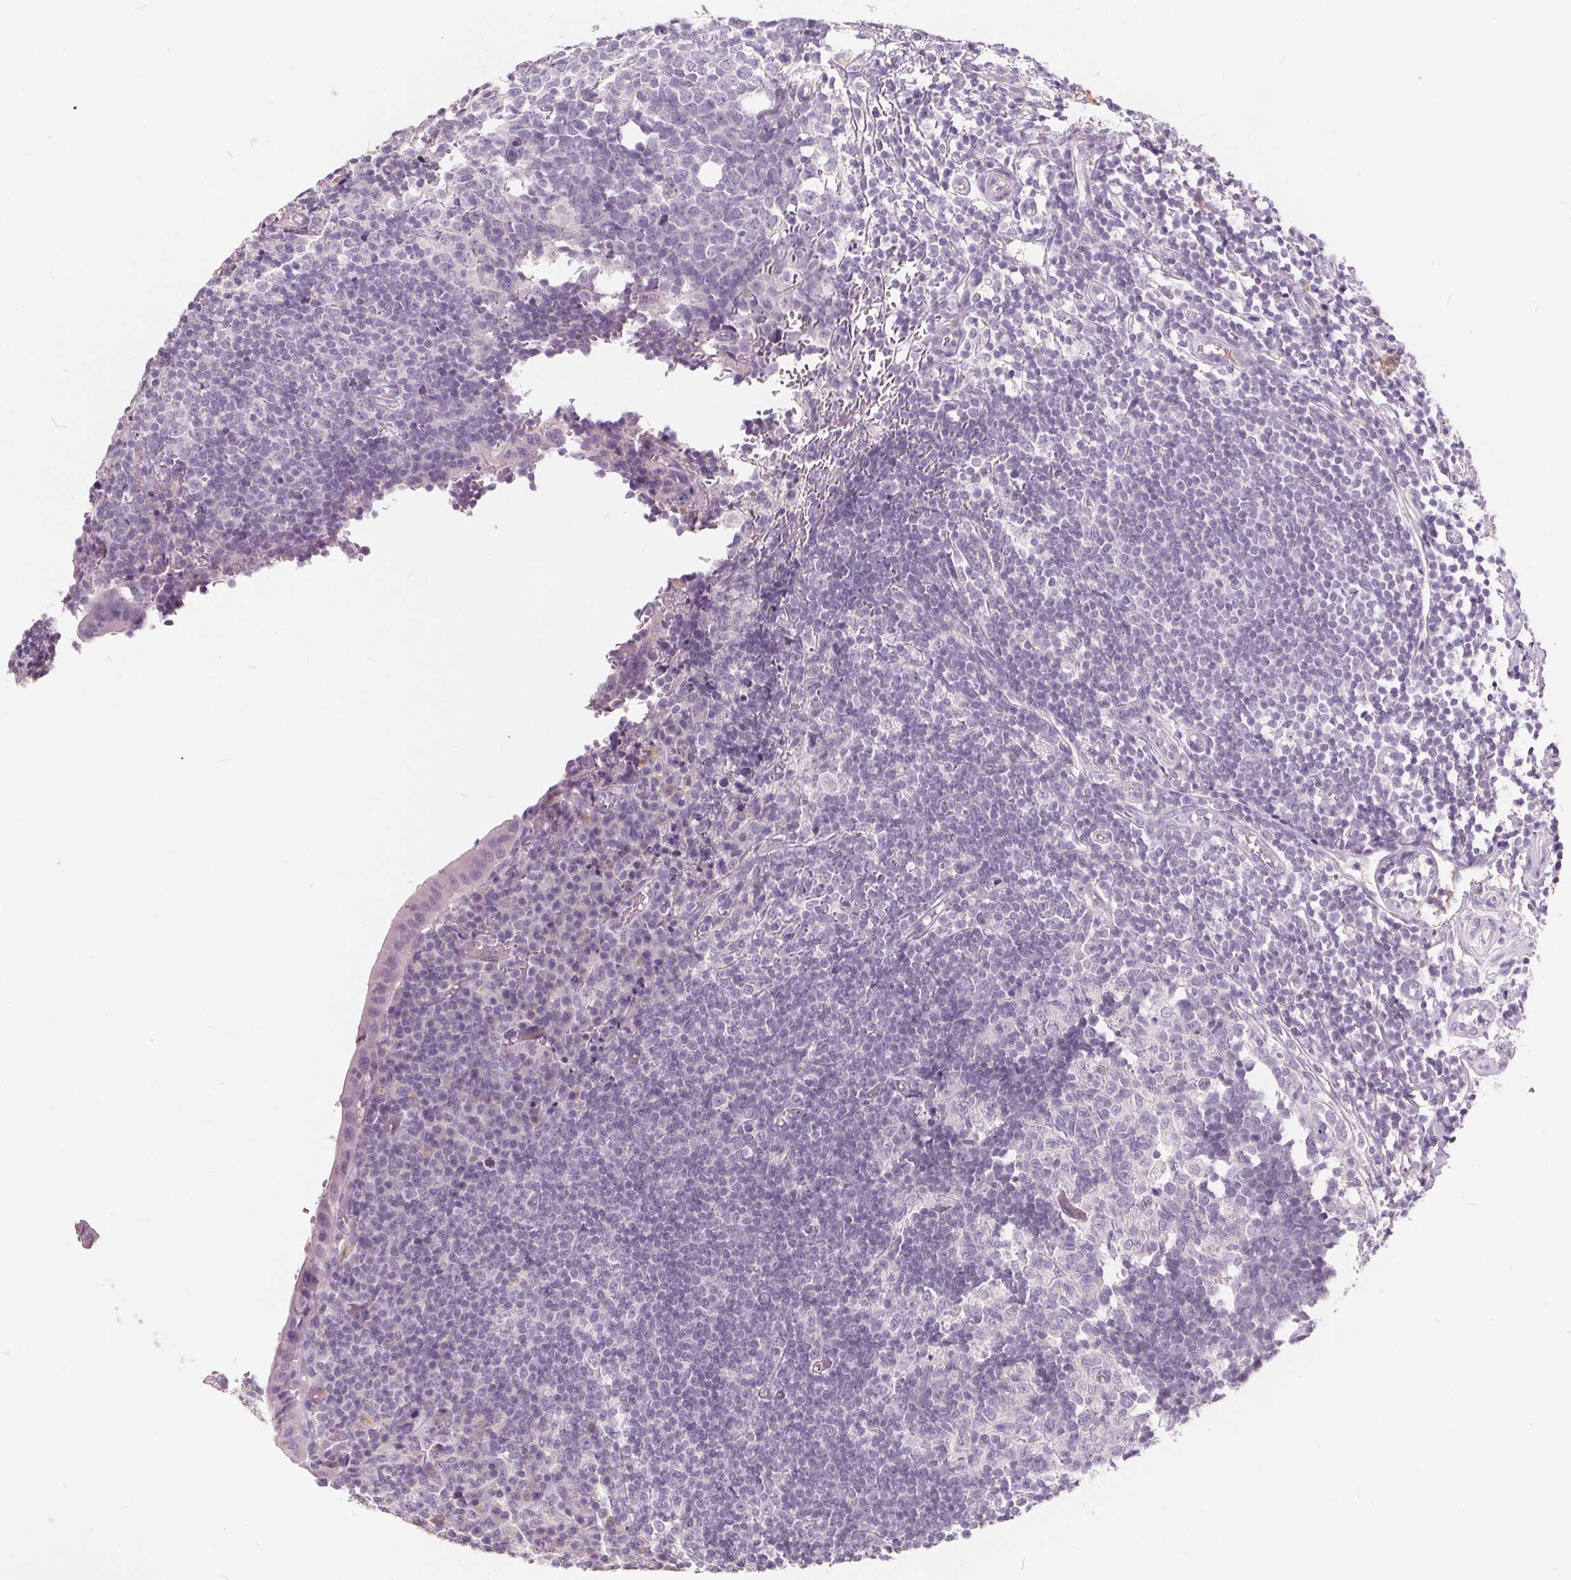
{"staining": {"intensity": "negative", "quantity": "none", "location": "none"}, "tissue": "appendix", "cell_type": "Glandular cells", "image_type": "normal", "snomed": [{"axis": "morphology", "description": "Normal tissue, NOS"}, {"axis": "topography", "description": "Appendix"}], "caption": "This is a histopathology image of IHC staining of unremarkable appendix, which shows no staining in glandular cells. (Brightfield microscopy of DAB (3,3'-diaminobenzidine) immunohistochemistry at high magnification).", "gene": "PLA2G2E", "patient": {"sex": "male", "age": 18}}